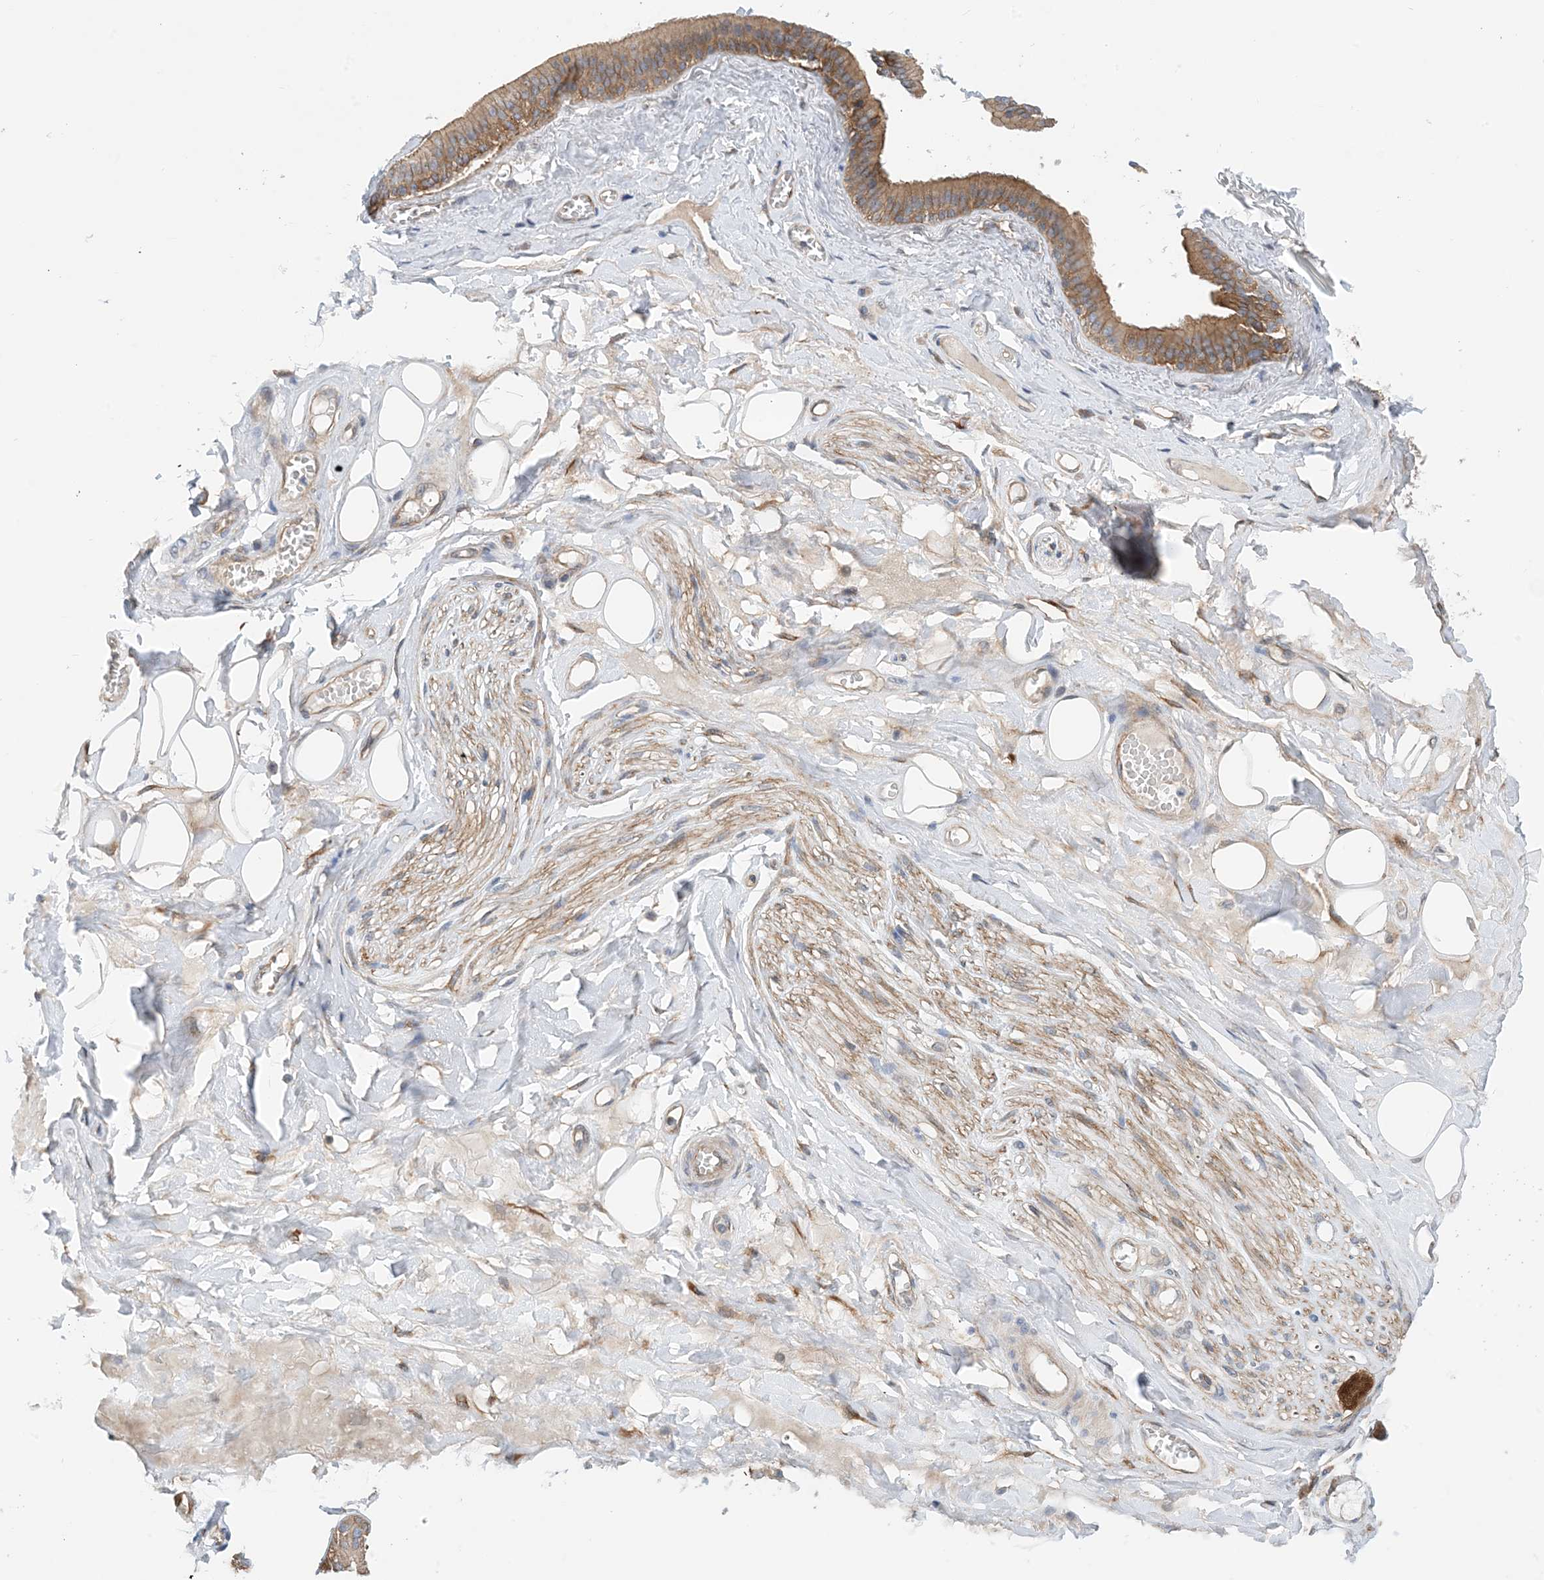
{"staining": {"intensity": "weak", "quantity": ">75%", "location": "cytoplasmic/membranous"}, "tissue": "adipose tissue", "cell_type": "Adipocytes", "image_type": "normal", "snomed": [{"axis": "morphology", "description": "Normal tissue, NOS"}, {"axis": "morphology", "description": "Inflammation, NOS"}, {"axis": "topography", "description": "Salivary gland"}, {"axis": "topography", "description": "Peripheral nerve tissue"}], "caption": "An image of adipose tissue stained for a protein demonstrates weak cytoplasmic/membranous brown staining in adipocytes. (brown staining indicates protein expression, while blue staining denotes nuclei).", "gene": "EHBP1", "patient": {"sex": "female", "age": 75}}